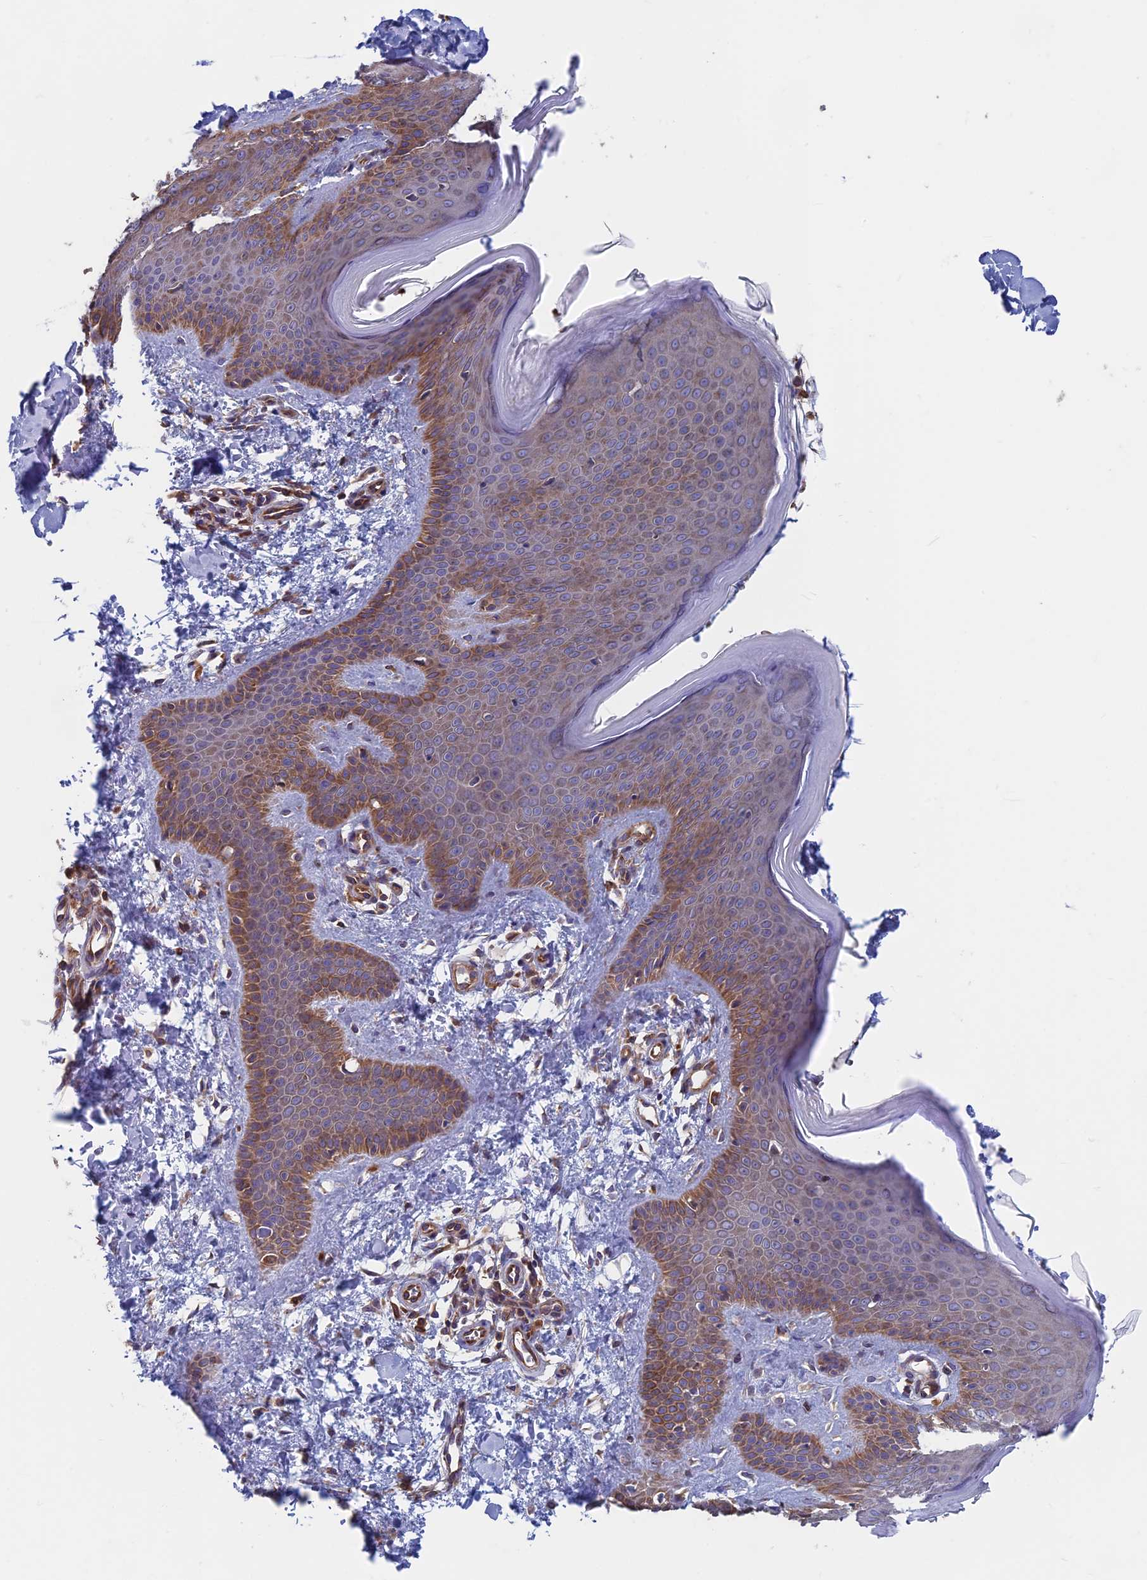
{"staining": {"intensity": "moderate", "quantity": ">75%", "location": "cytoplasmic/membranous"}, "tissue": "skin", "cell_type": "Fibroblasts", "image_type": "normal", "snomed": [{"axis": "morphology", "description": "Normal tissue, NOS"}, {"axis": "topography", "description": "Skin"}], "caption": "IHC (DAB) staining of normal skin reveals moderate cytoplasmic/membranous protein staining in approximately >75% of fibroblasts.", "gene": "DNM1L", "patient": {"sex": "male", "age": 36}}